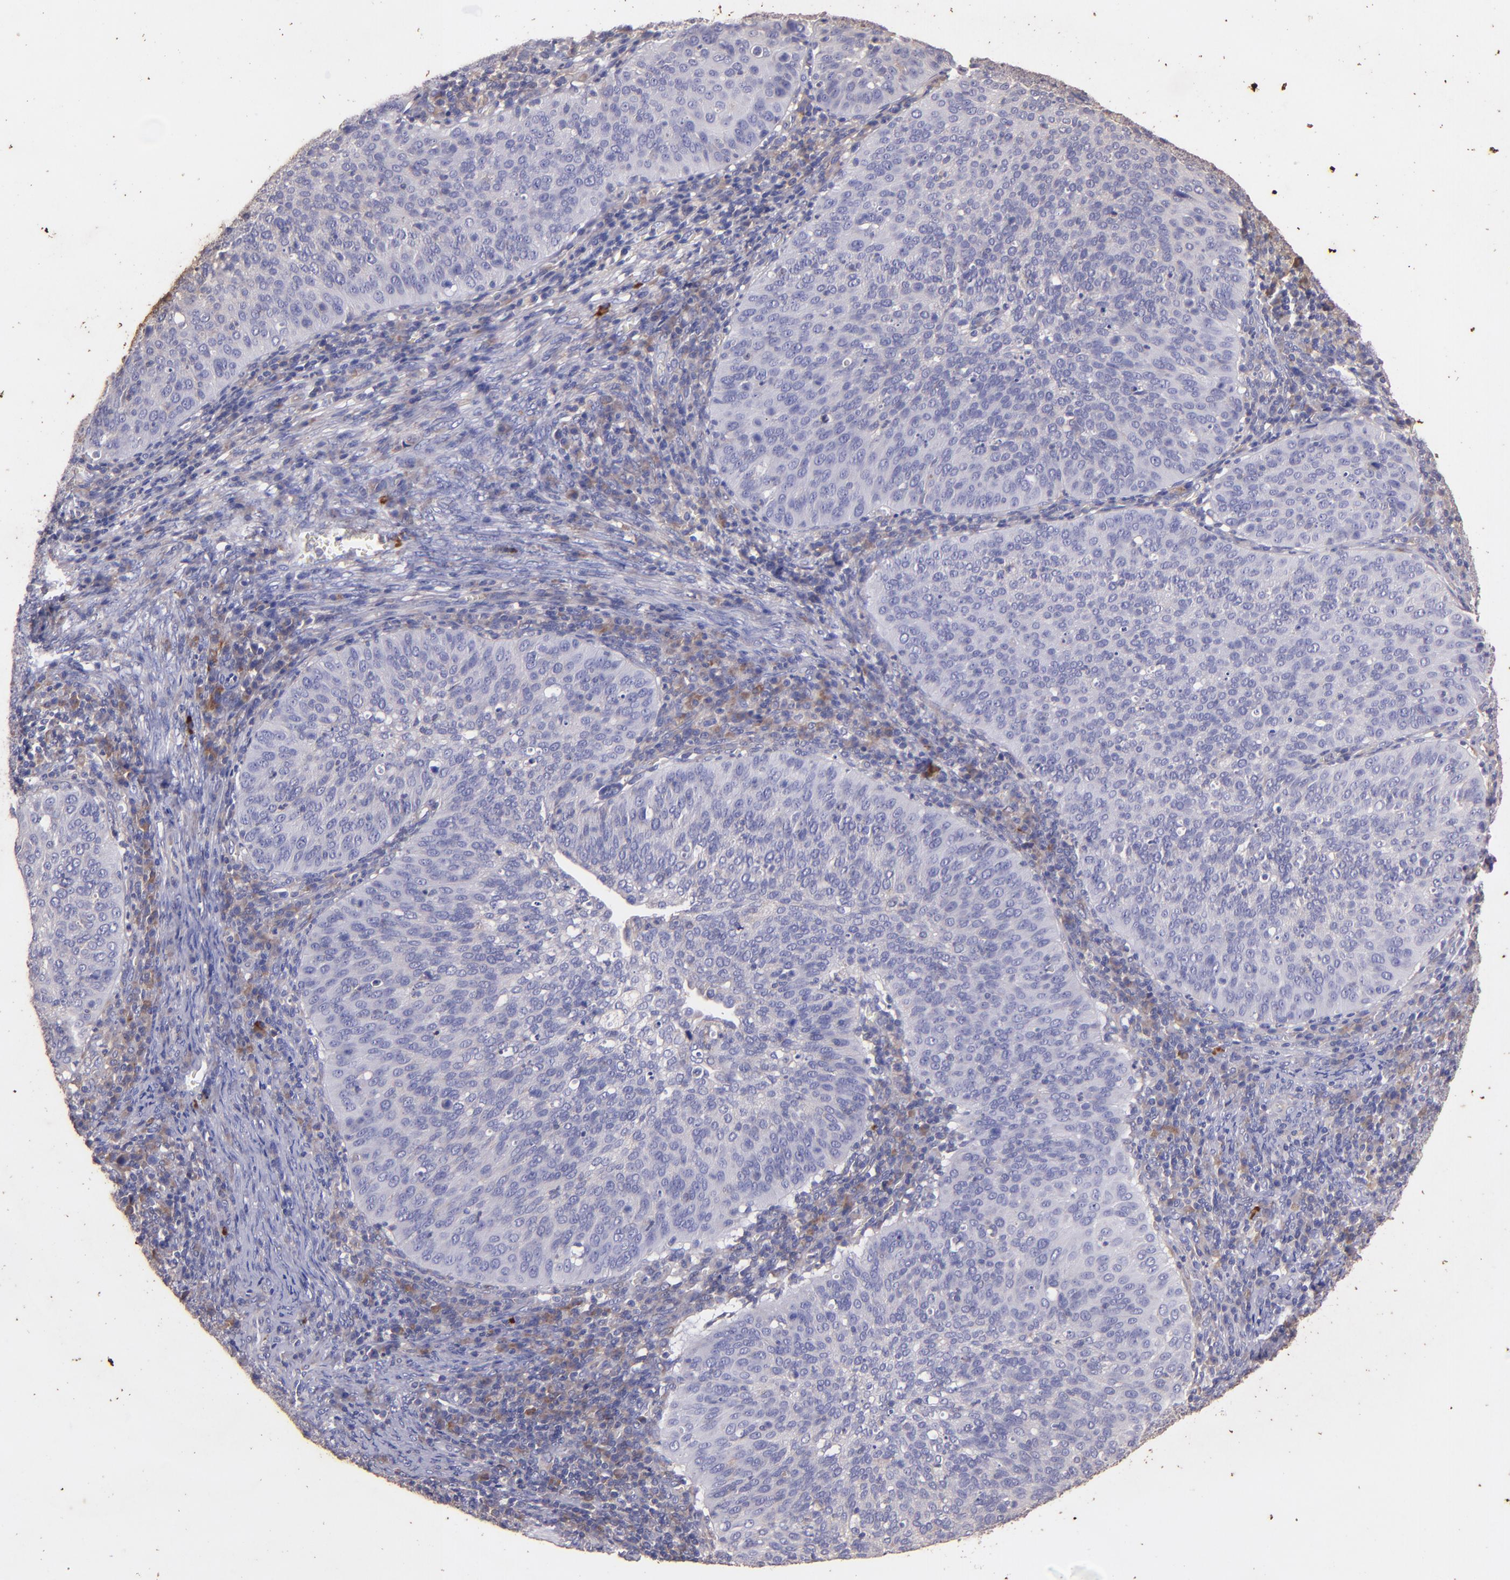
{"staining": {"intensity": "negative", "quantity": "none", "location": "none"}, "tissue": "cervical cancer", "cell_type": "Tumor cells", "image_type": "cancer", "snomed": [{"axis": "morphology", "description": "Squamous cell carcinoma, NOS"}, {"axis": "topography", "description": "Cervix"}], "caption": "An IHC histopathology image of cervical squamous cell carcinoma is shown. There is no staining in tumor cells of cervical squamous cell carcinoma.", "gene": "RET", "patient": {"sex": "female", "age": 39}}